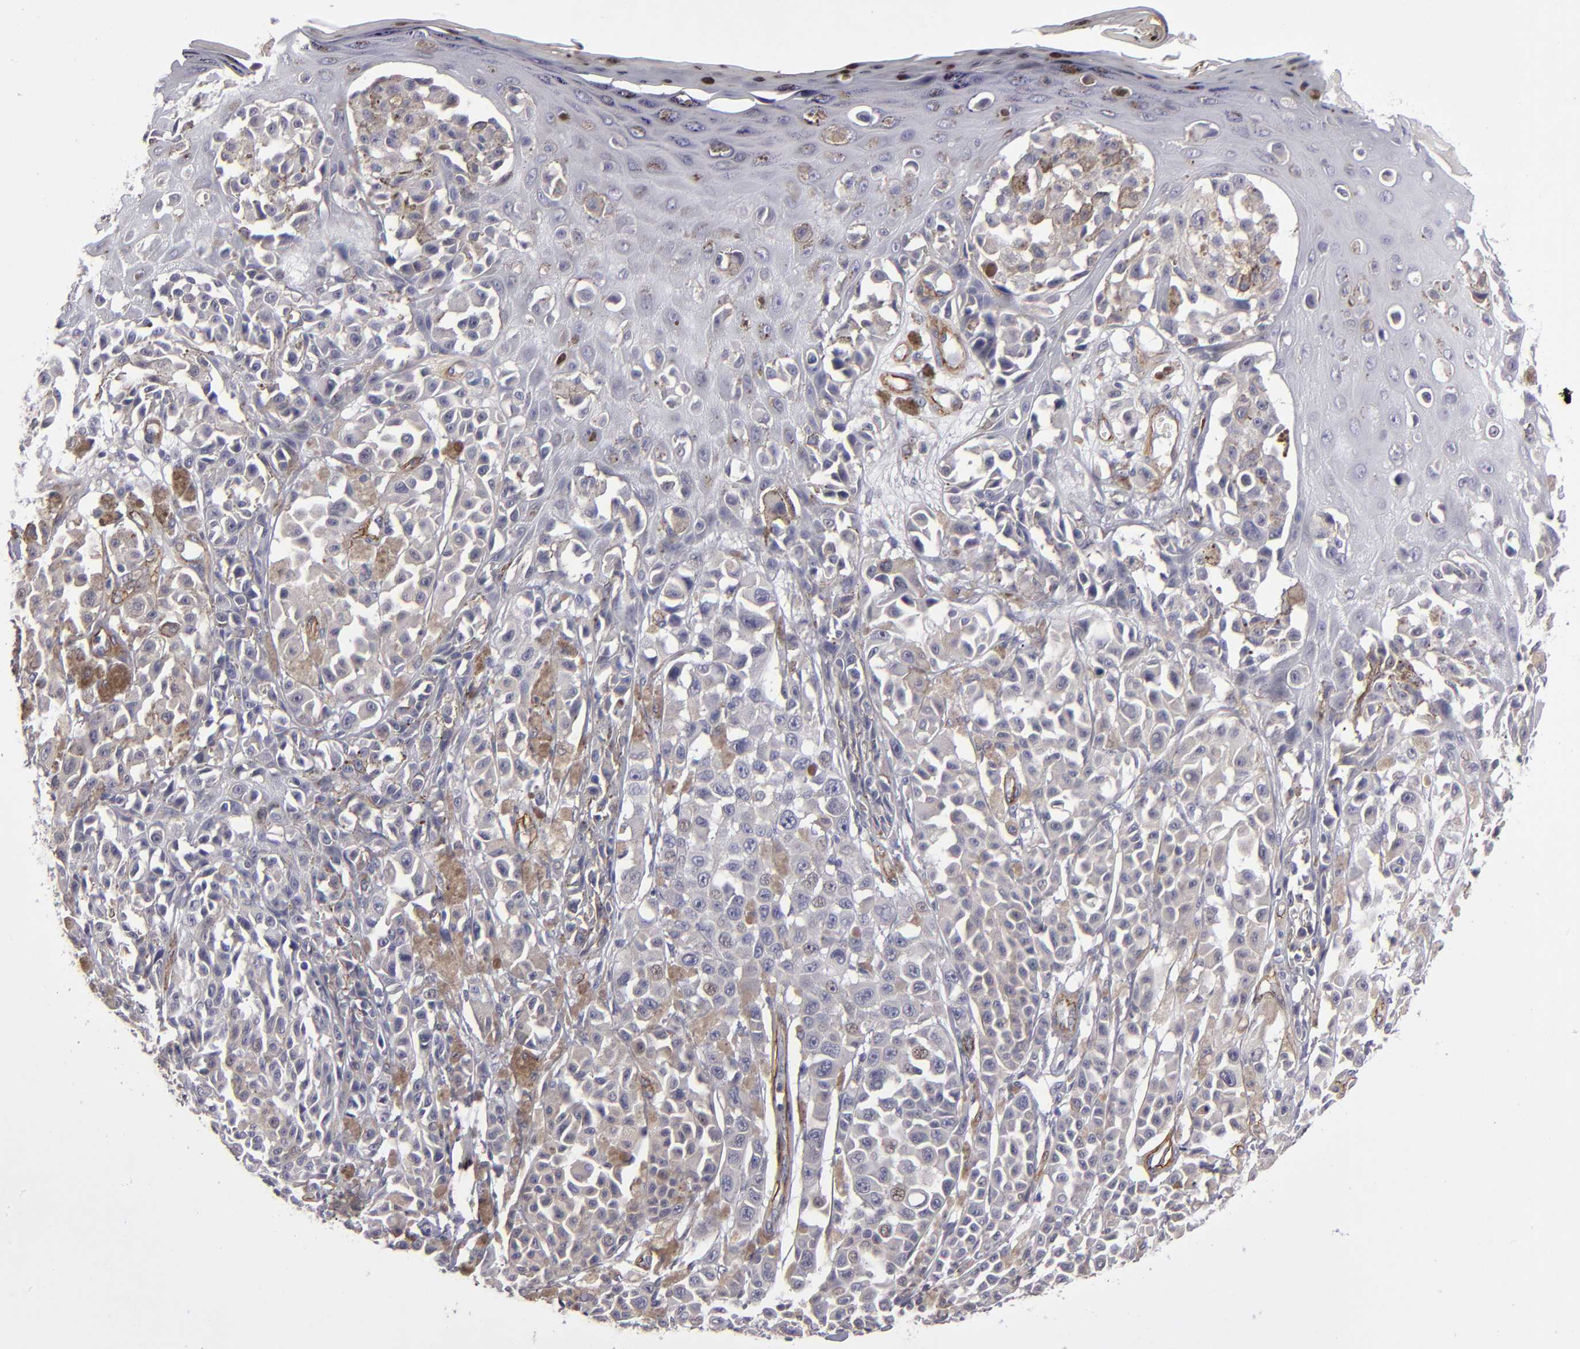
{"staining": {"intensity": "weak", "quantity": "25%-75%", "location": "cytoplasmic/membranous"}, "tissue": "melanoma", "cell_type": "Tumor cells", "image_type": "cancer", "snomed": [{"axis": "morphology", "description": "Malignant melanoma, NOS"}, {"axis": "topography", "description": "Skin"}], "caption": "Immunohistochemical staining of malignant melanoma exhibits low levels of weak cytoplasmic/membranous protein staining in about 25%-75% of tumor cells.", "gene": "ZNF175", "patient": {"sex": "female", "age": 38}}